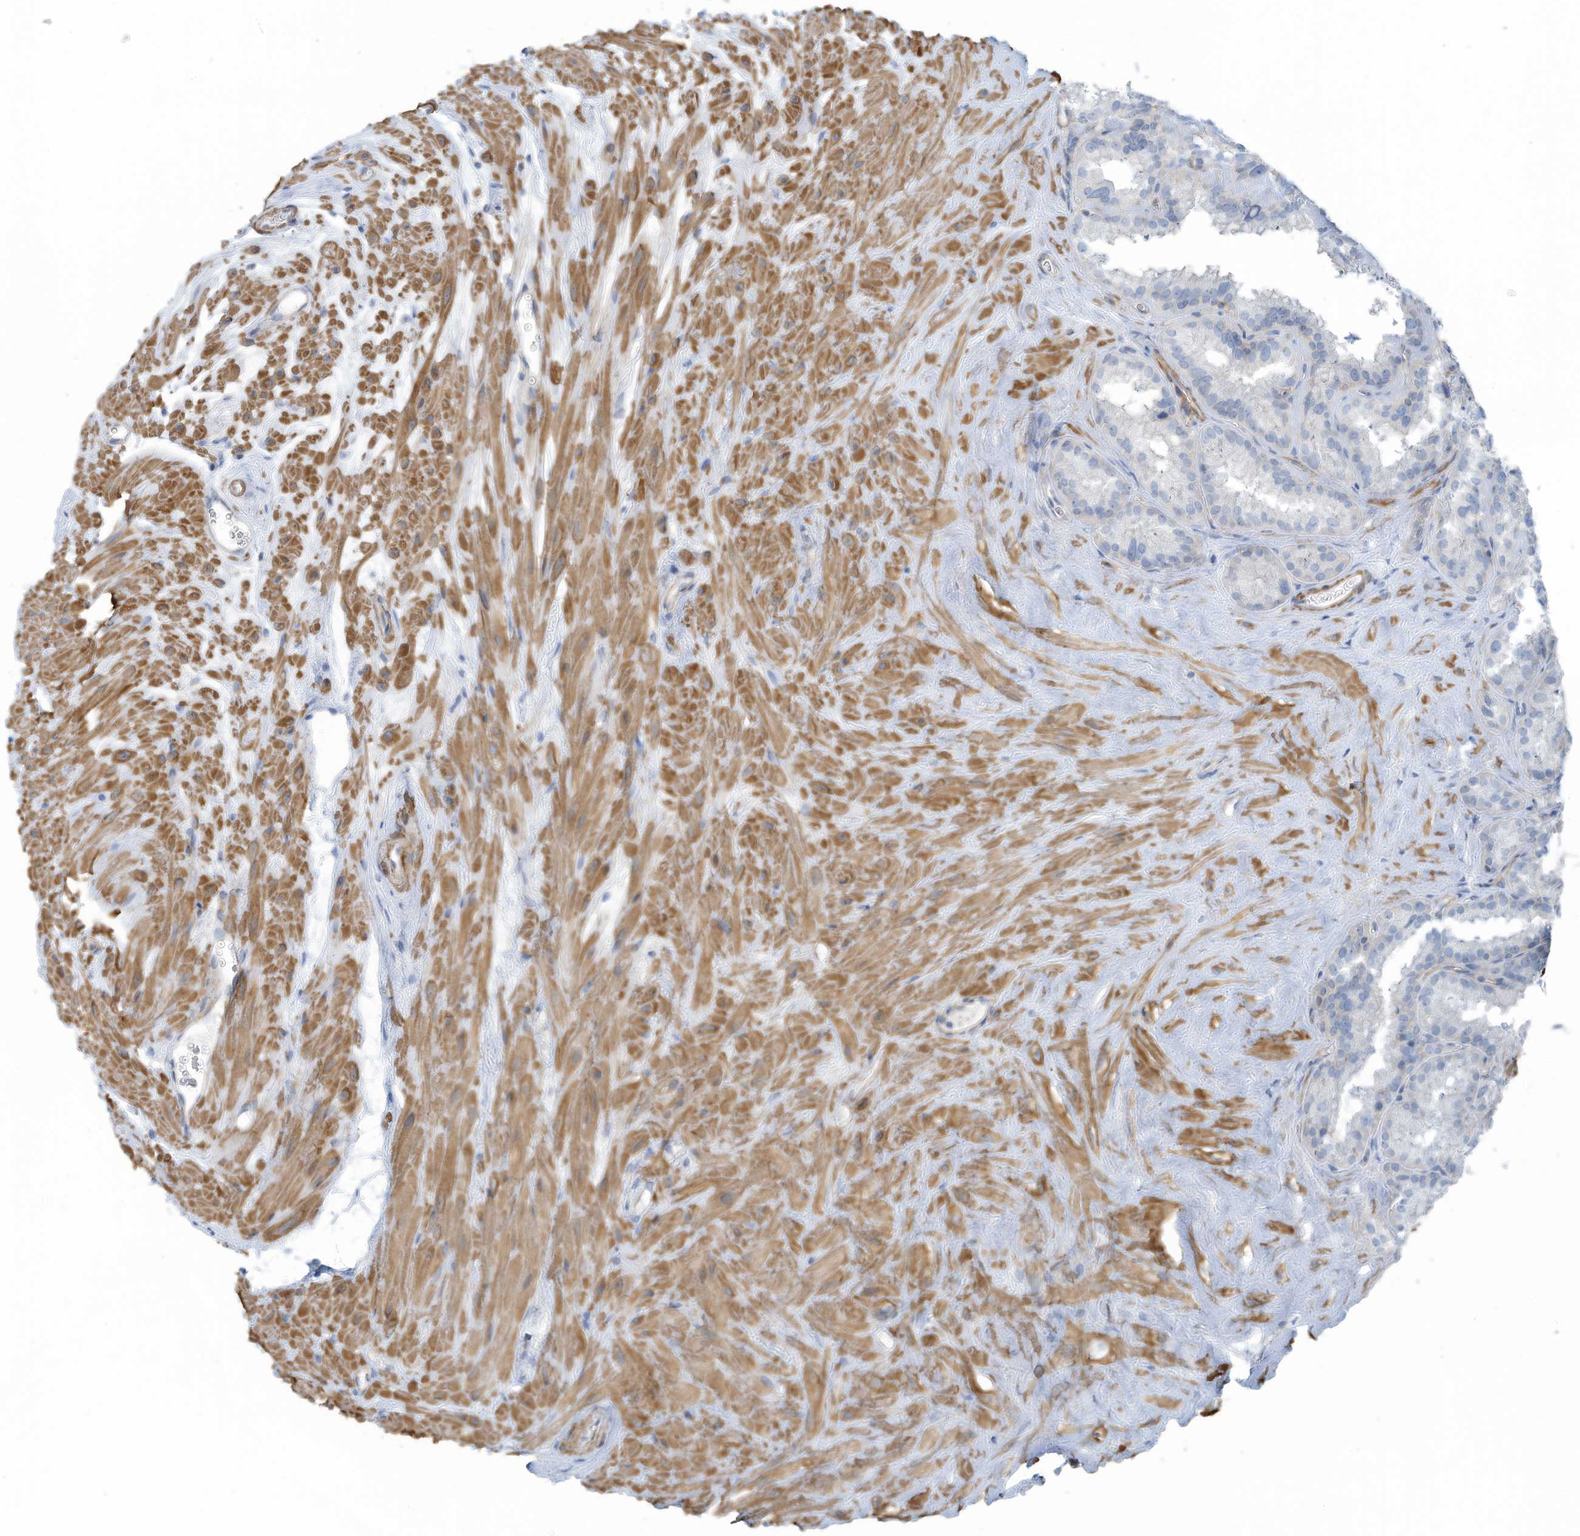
{"staining": {"intensity": "negative", "quantity": "none", "location": "none"}, "tissue": "seminal vesicle", "cell_type": "Glandular cells", "image_type": "normal", "snomed": [{"axis": "morphology", "description": "Normal tissue, NOS"}, {"axis": "topography", "description": "Prostate"}, {"axis": "topography", "description": "Seminal veicle"}], "caption": "Immunohistochemistry micrograph of unremarkable seminal vesicle: human seminal vesicle stained with DAB (3,3'-diaminobenzidine) exhibits no significant protein positivity in glandular cells. (DAB (3,3'-diaminobenzidine) immunohistochemistry (IHC) with hematoxylin counter stain).", "gene": "ZNF846", "patient": {"sex": "male", "age": 59}}